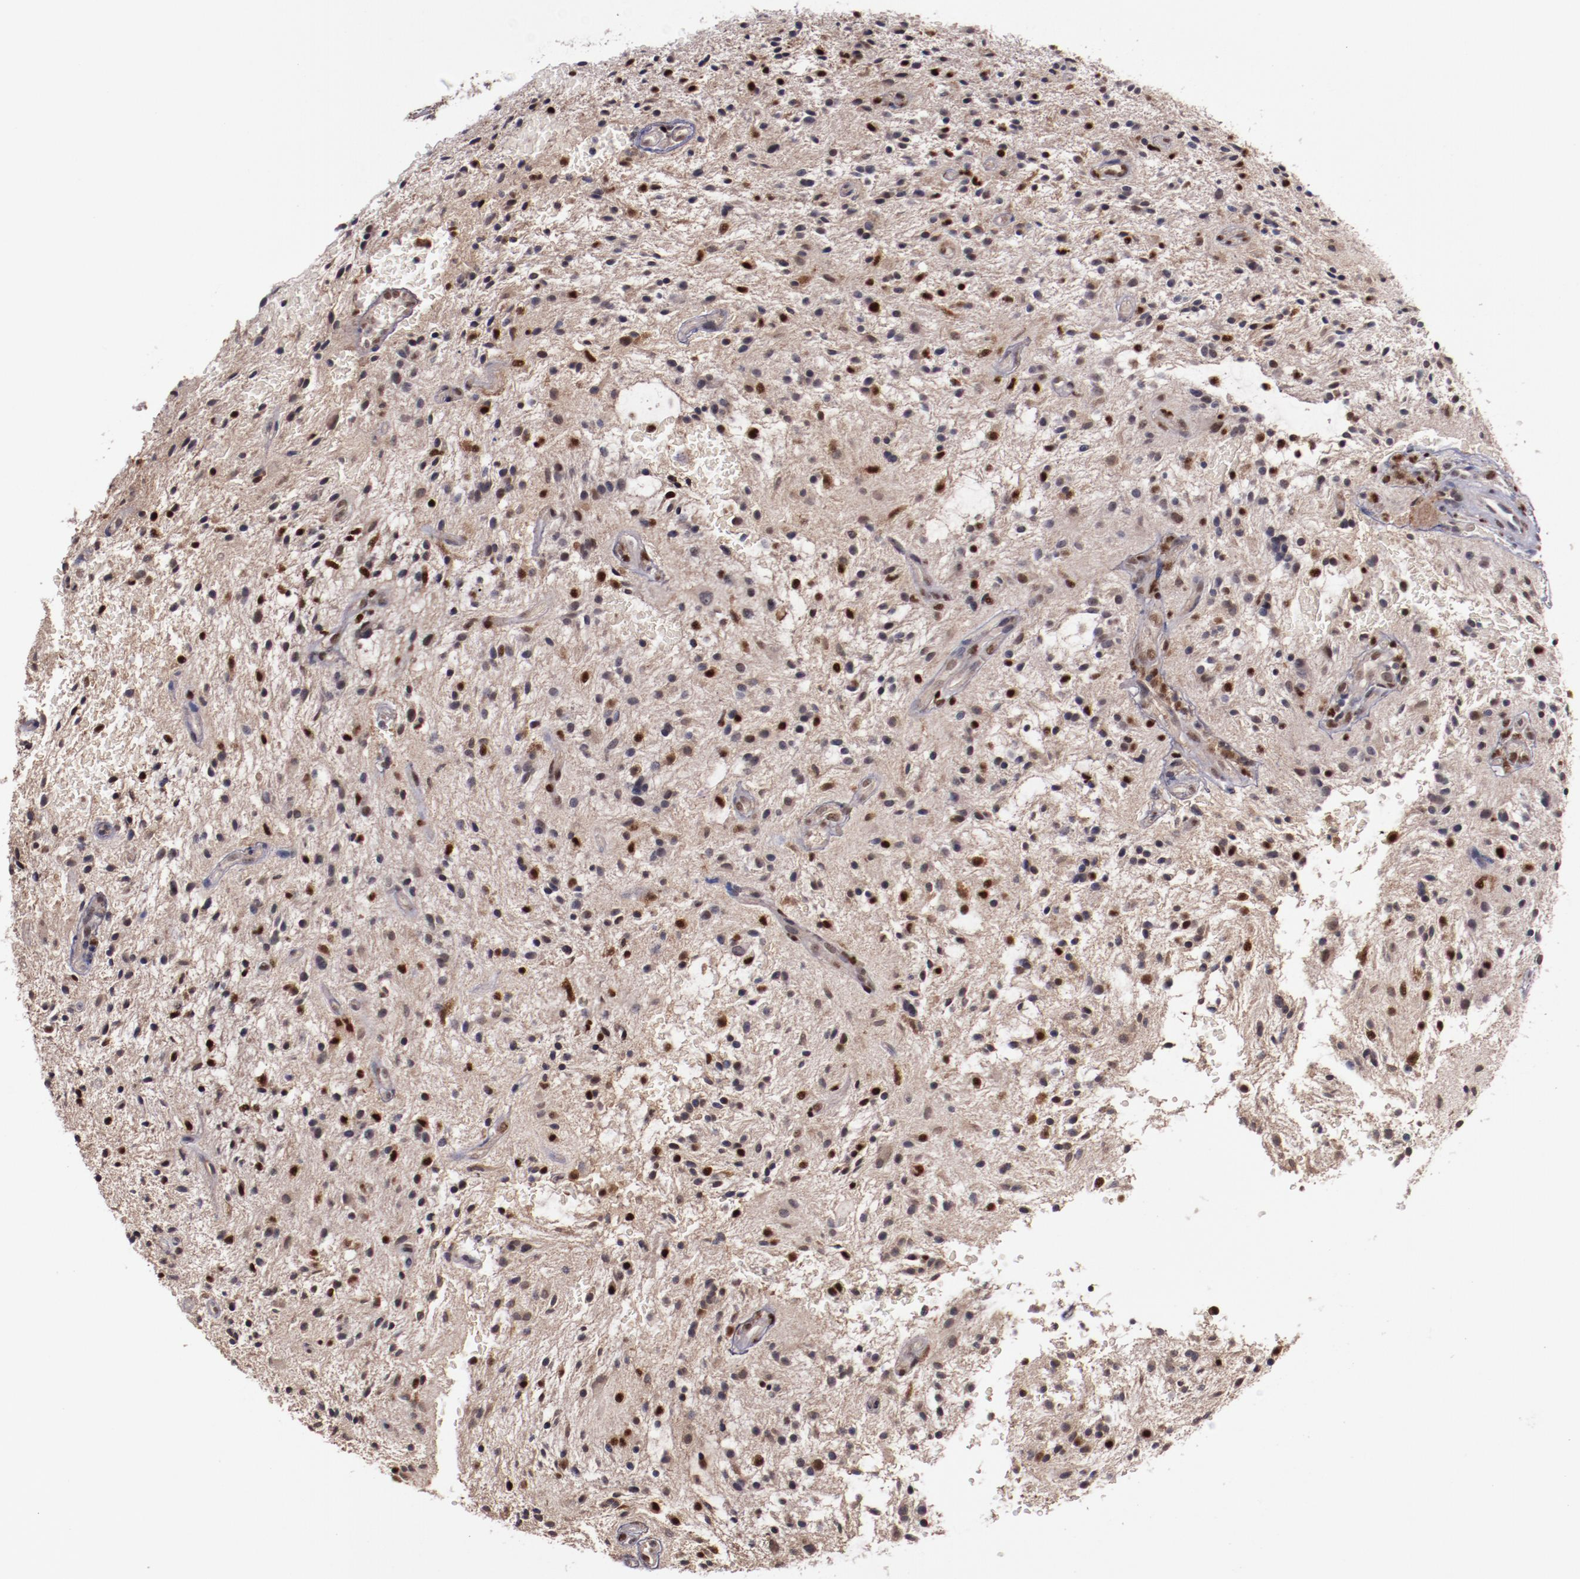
{"staining": {"intensity": "moderate", "quantity": "25%-75%", "location": "nuclear"}, "tissue": "glioma", "cell_type": "Tumor cells", "image_type": "cancer", "snomed": [{"axis": "morphology", "description": "Glioma, malignant, NOS"}, {"axis": "topography", "description": "Cerebellum"}], "caption": "The micrograph reveals a brown stain indicating the presence of a protein in the nuclear of tumor cells in glioma.", "gene": "CHEK2", "patient": {"sex": "female", "age": 10}}